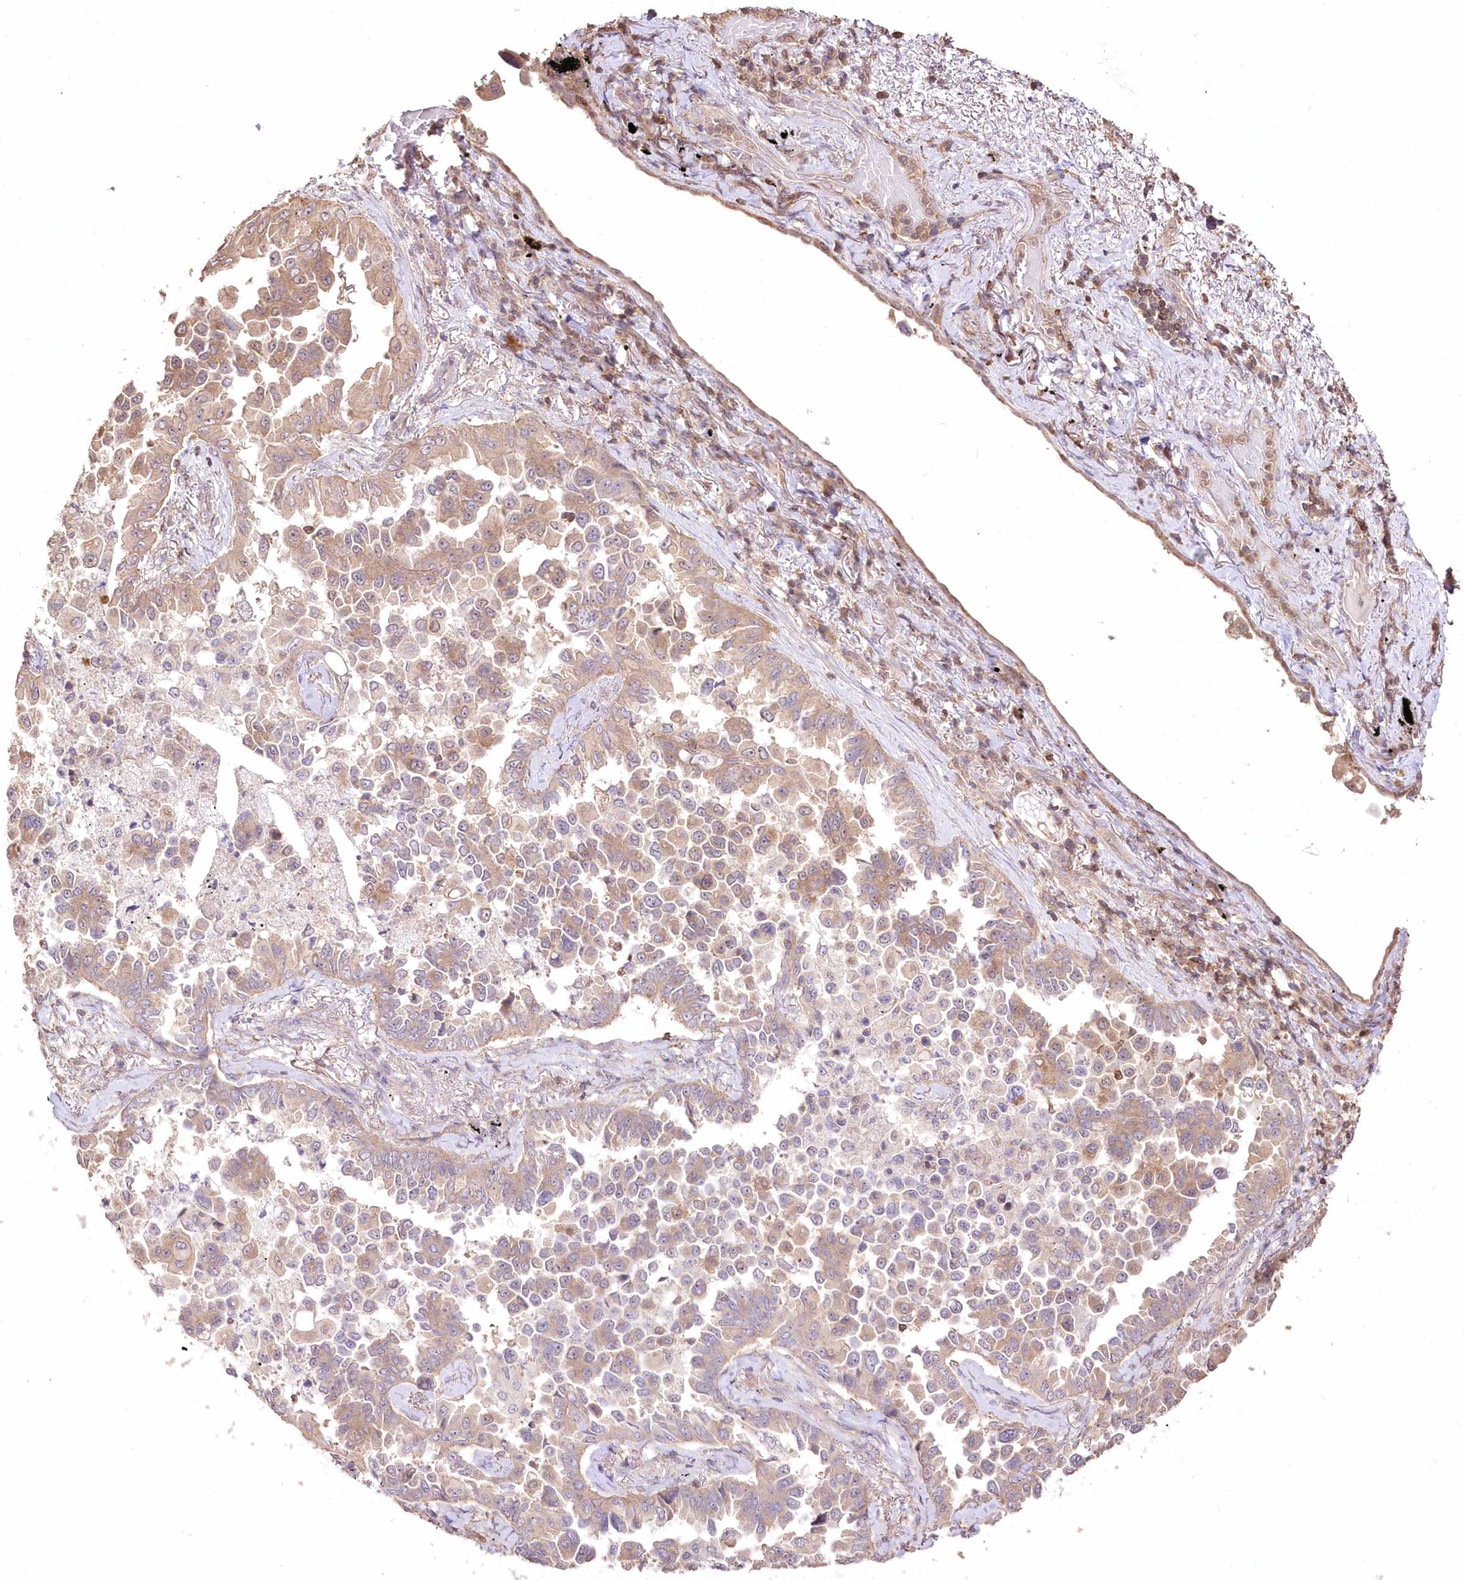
{"staining": {"intensity": "weak", "quantity": "25%-75%", "location": "cytoplasmic/membranous"}, "tissue": "lung cancer", "cell_type": "Tumor cells", "image_type": "cancer", "snomed": [{"axis": "morphology", "description": "Adenocarcinoma, NOS"}, {"axis": "topography", "description": "Lung"}], "caption": "This micrograph reveals immunohistochemistry (IHC) staining of human lung adenocarcinoma, with low weak cytoplasmic/membranous expression in approximately 25%-75% of tumor cells.", "gene": "STK17B", "patient": {"sex": "female", "age": 67}}